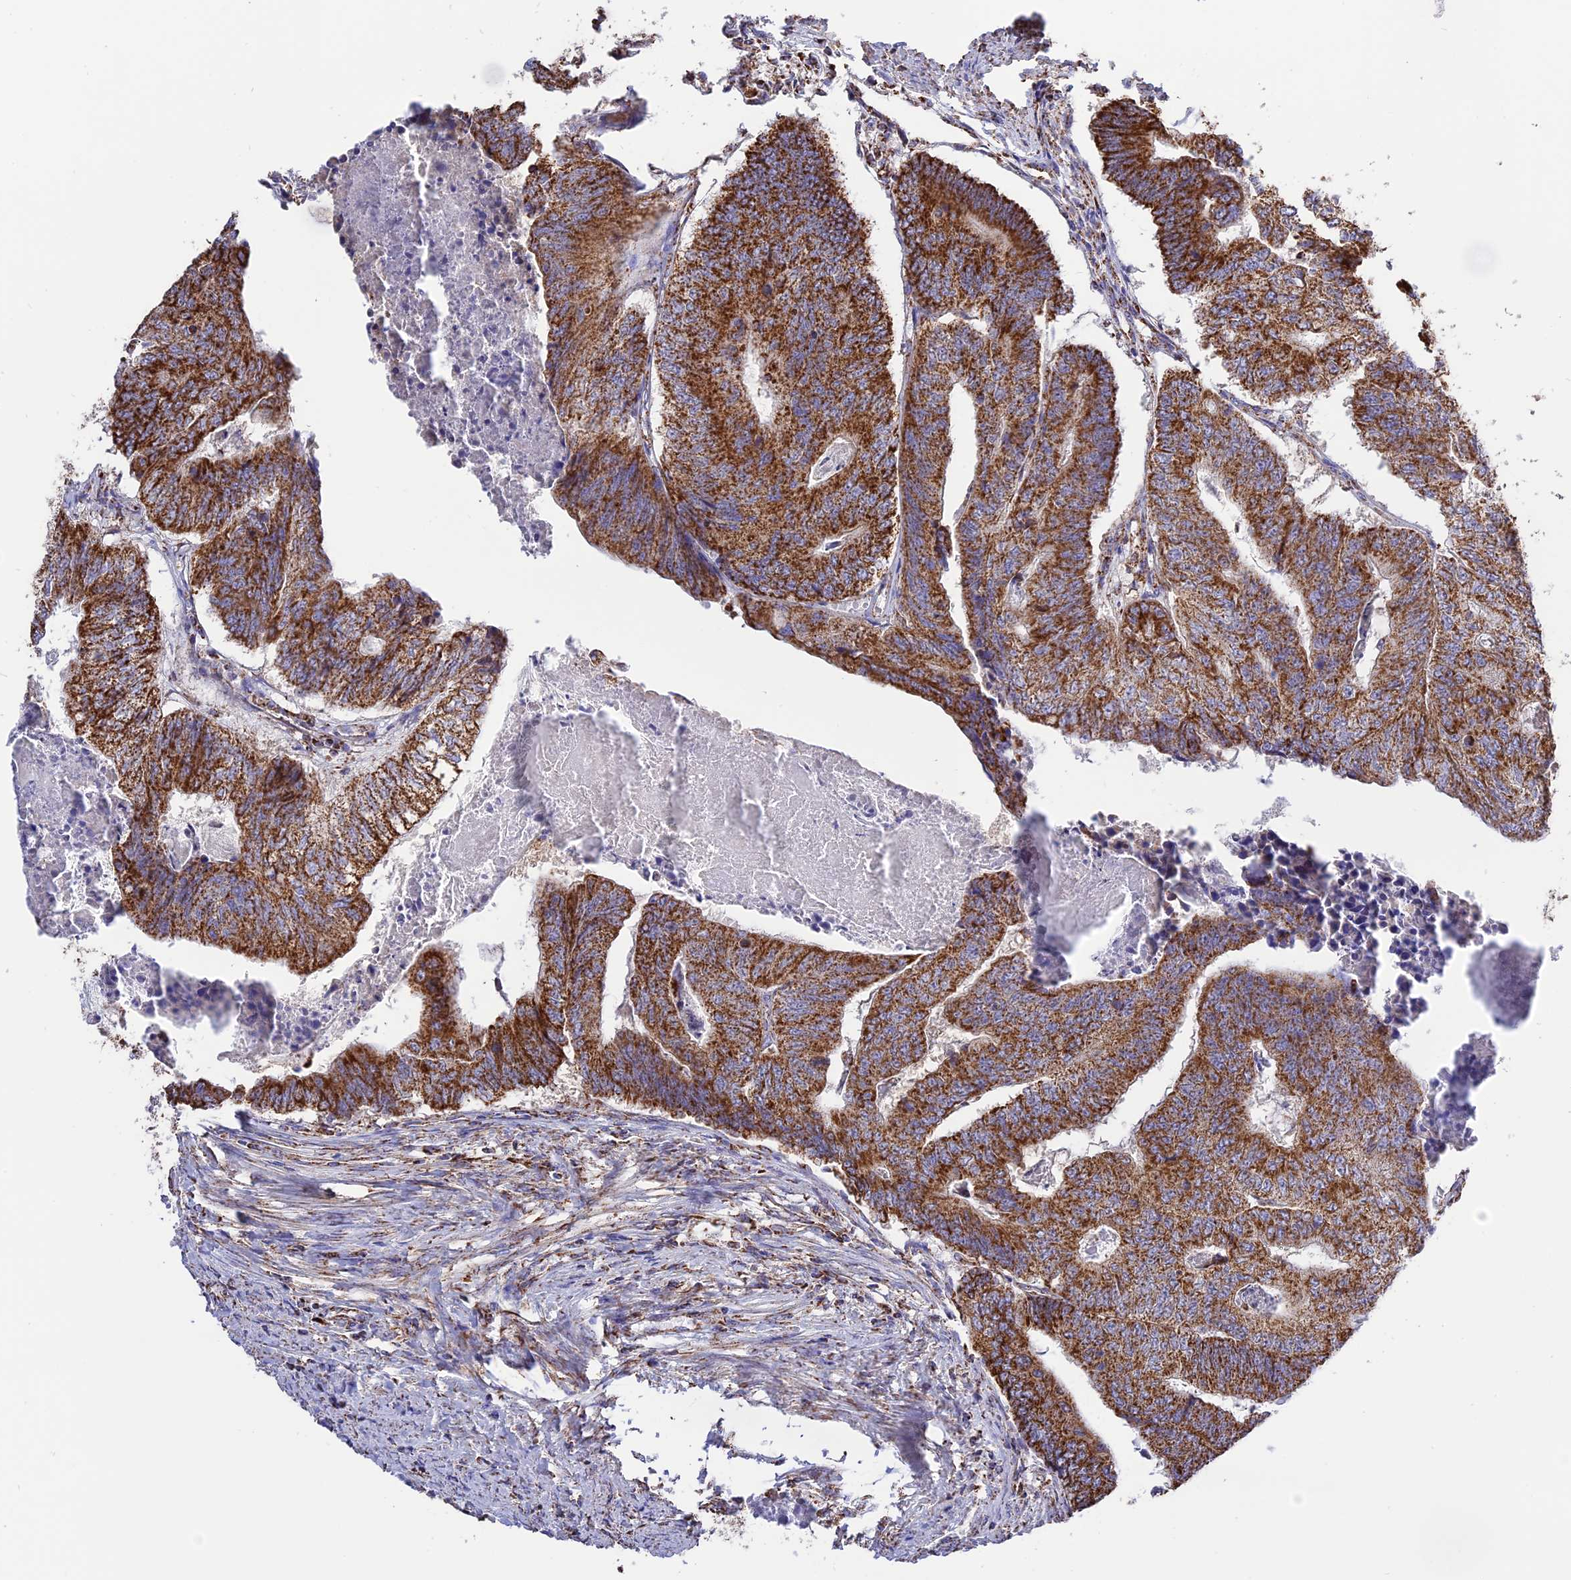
{"staining": {"intensity": "strong", "quantity": ">75%", "location": "cytoplasmic/membranous"}, "tissue": "colorectal cancer", "cell_type": "Tumor cells", "image_type": "cancer", "snomed": [{"axis": "morphology", "description": "Adenocarcinoma, NOS"}, {"axis": "topography", "description": "Colon"}], "caption": "Tumor cells exhibit high levels of strong cytoplasmic/membranous positivity in about >75% of cells in colorectal cancer.", "gene": "TTC4", "patient": {"sex": "female", "age": 67}}